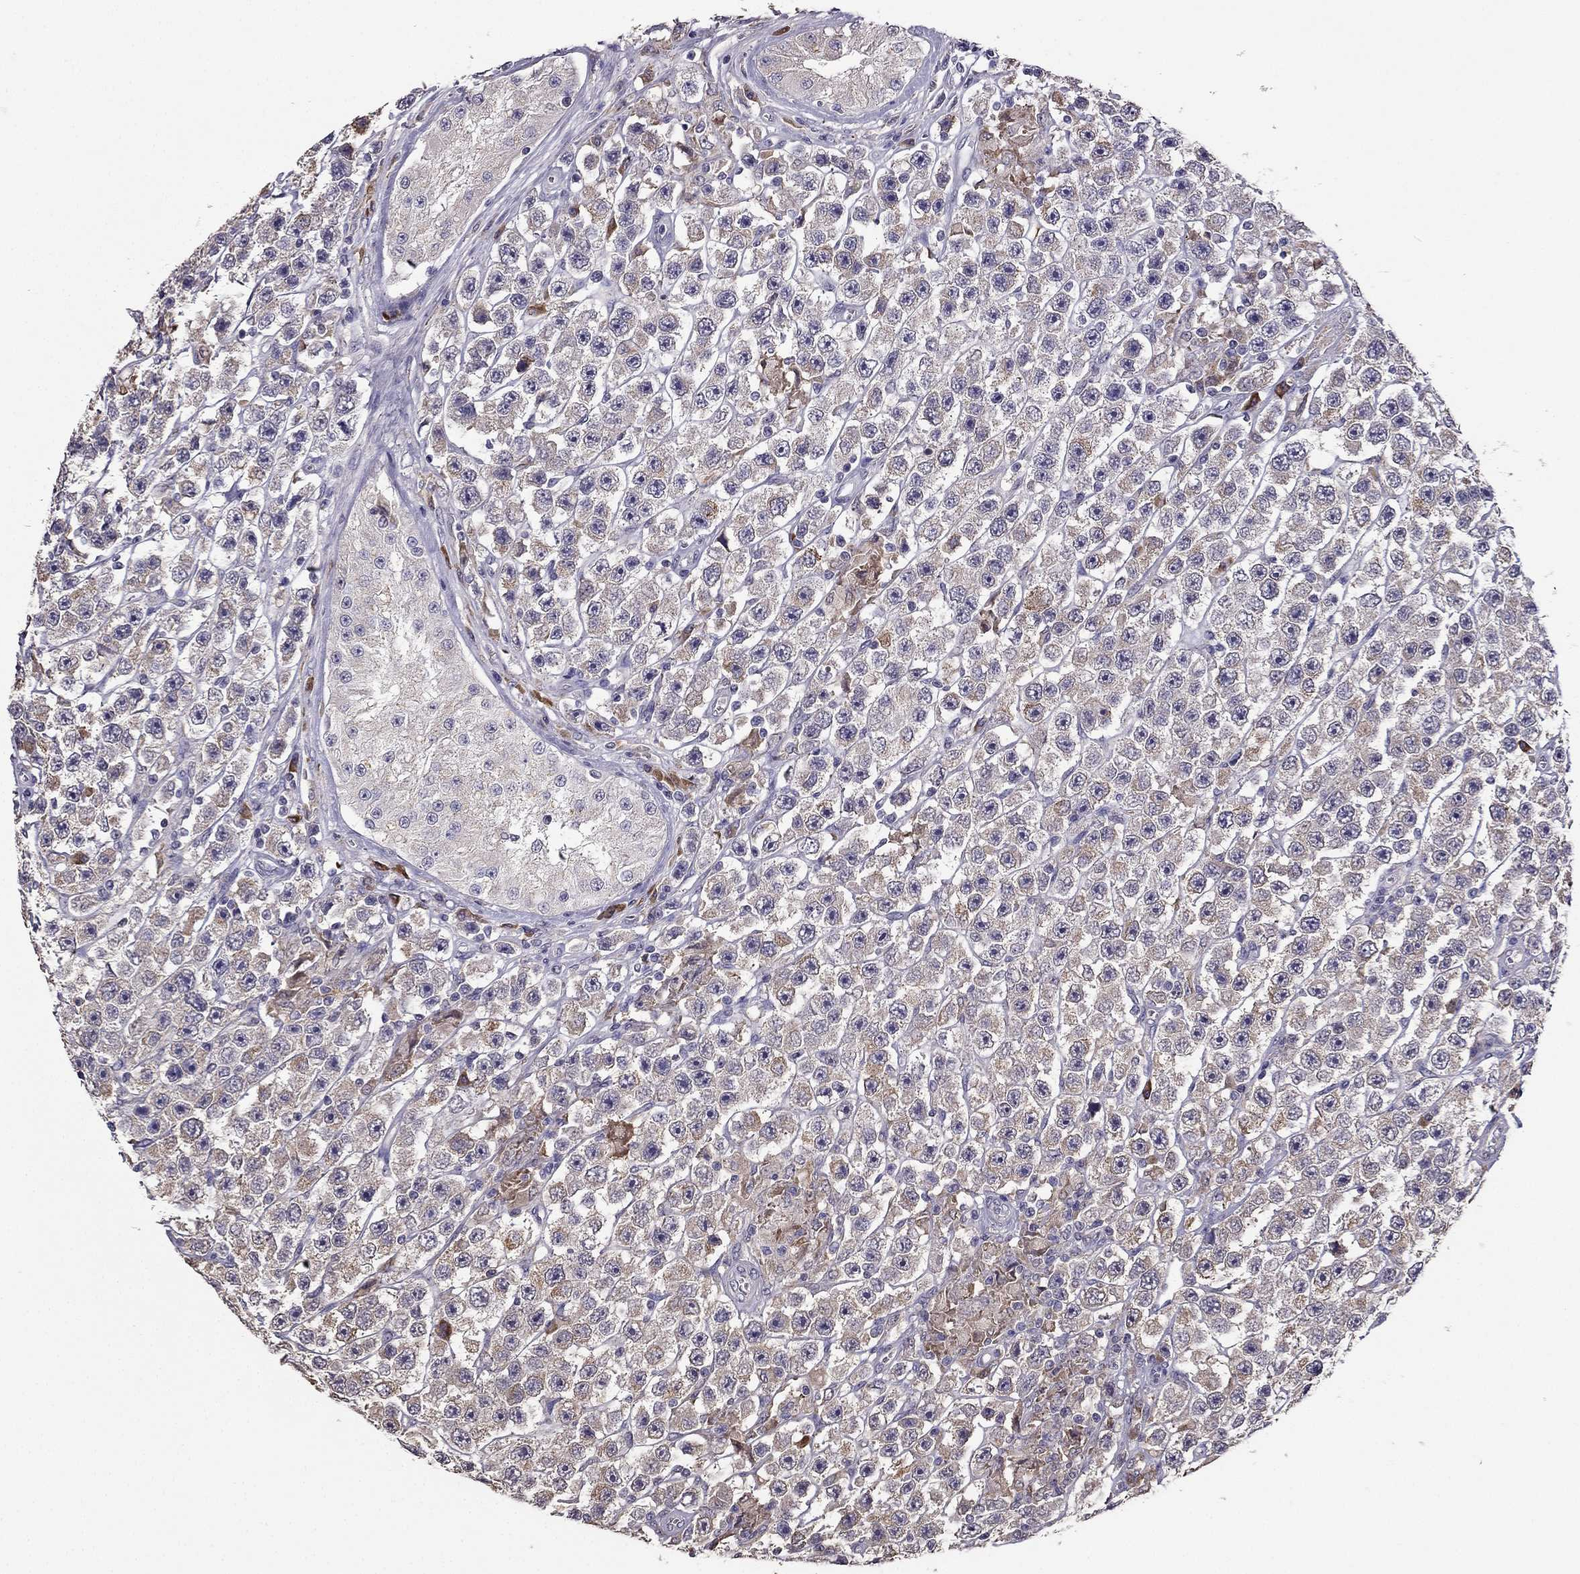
{"staining": {"intensity": "weak", "quantity": "25%-75%", "location": "cytoplasmic/membranous"}, "tissue": "testis cancer", "cell_type": "Tumor cells", "image_type": "cancer", "snomed": [{"axis": "morphology", "description": "Seminoma, NOS"}, {"axis": "topography", "description": "Testis"}], "caption": "Protein positivity by IHC shows weak cytoplasmic/membranous staining in about 25%-75% of tumor cells in seminoma (testis).", "gene": "CDH9", "patient": {"sex": "male", "age": 45}}